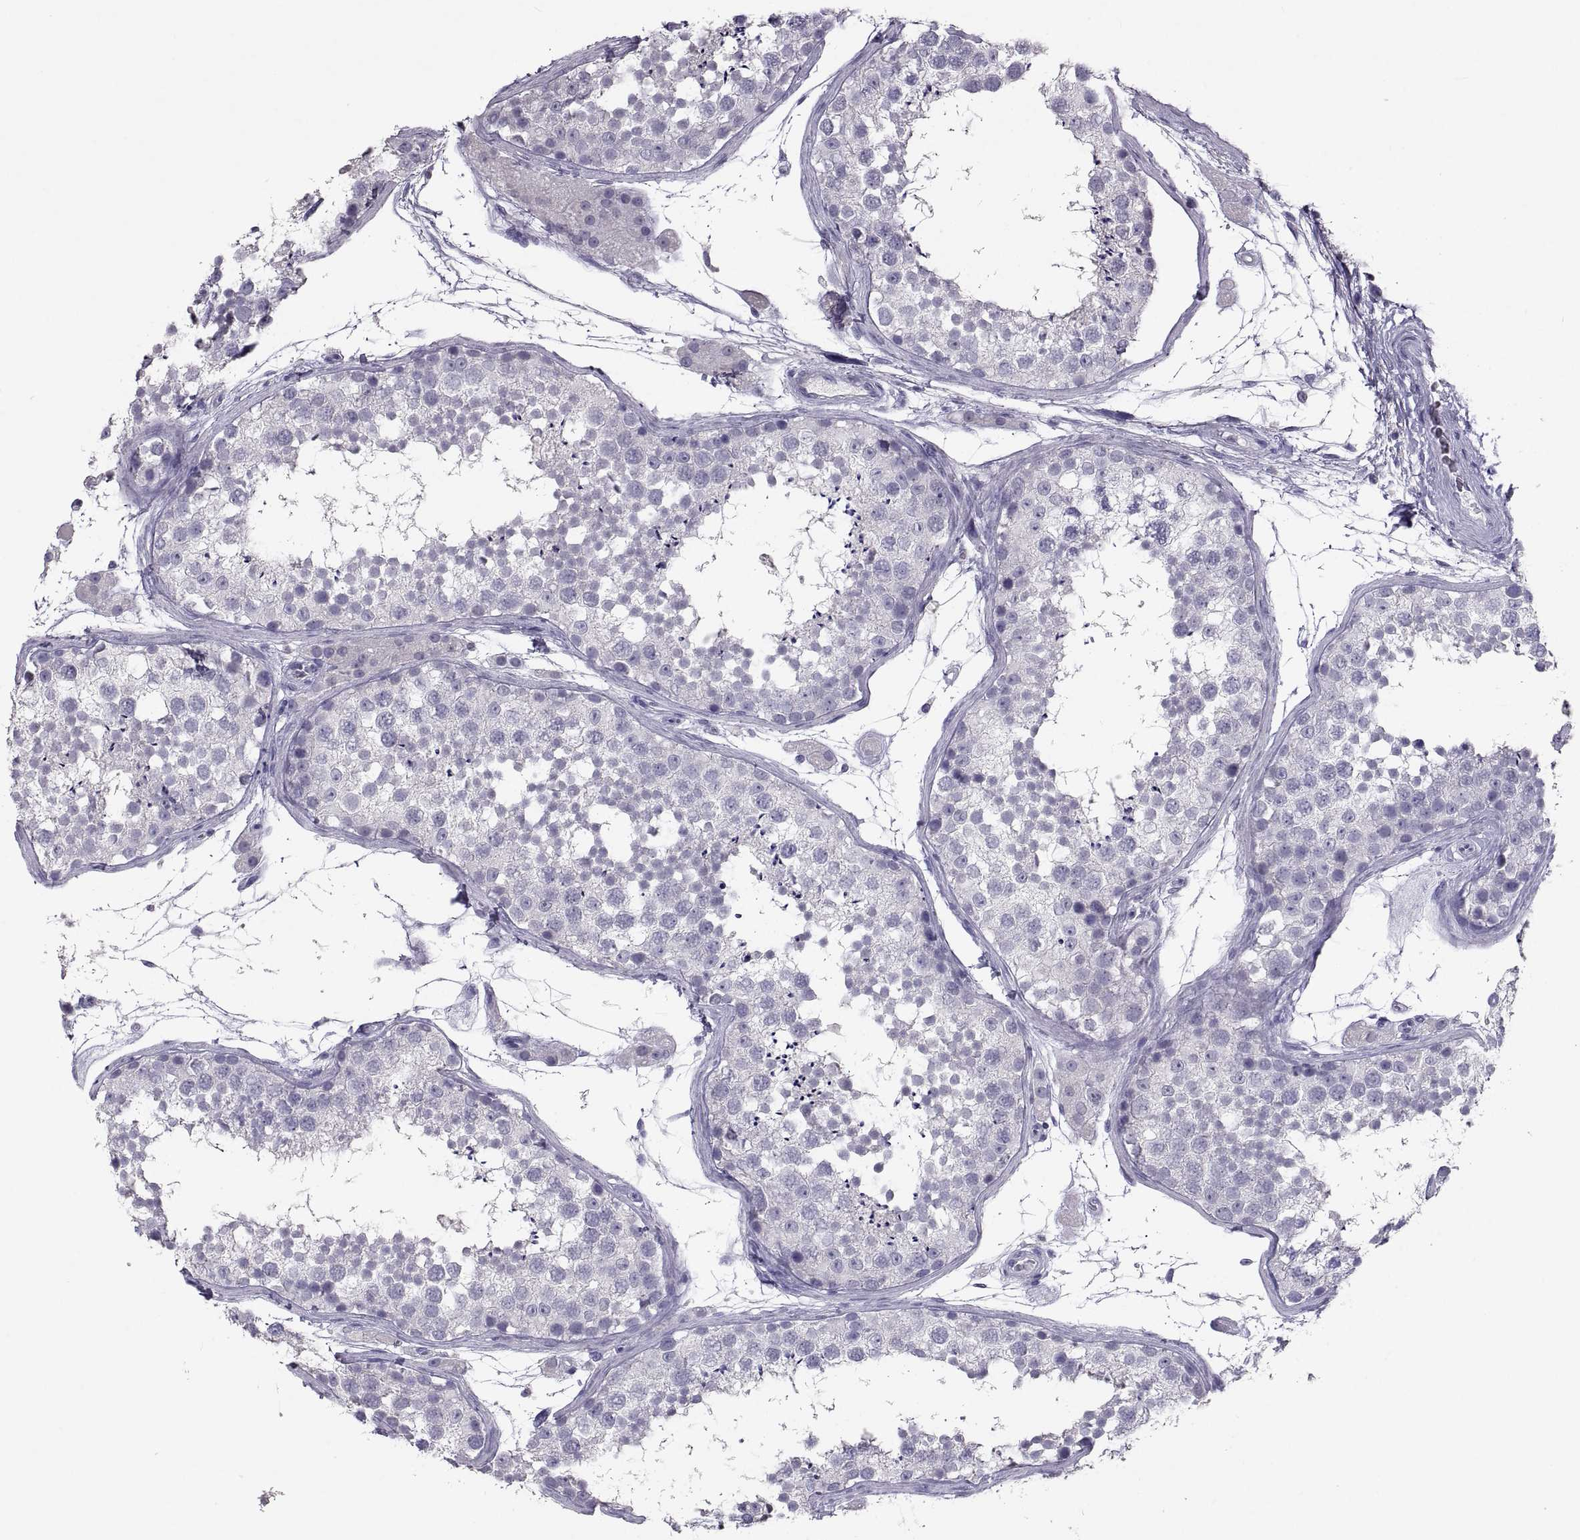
{"staining": {"intensity": "negative", "quantity": "none", "location": "none"}, "tissue": "testis", "cell_type": "Cells in seminiferous ducts", "image_type": "normal", "snomed": [{"axis": "morphology", "description": "Normal tissue, NOS"}, {"axis": "topography", "description": "Testis"}], "caption": "The immunohistochemistry (IHC) micrograph has no significant expression in cells in seminiferous ducts of testis.", "gene": "SOX21", "patient": {"sex": "male", "age": 41}}